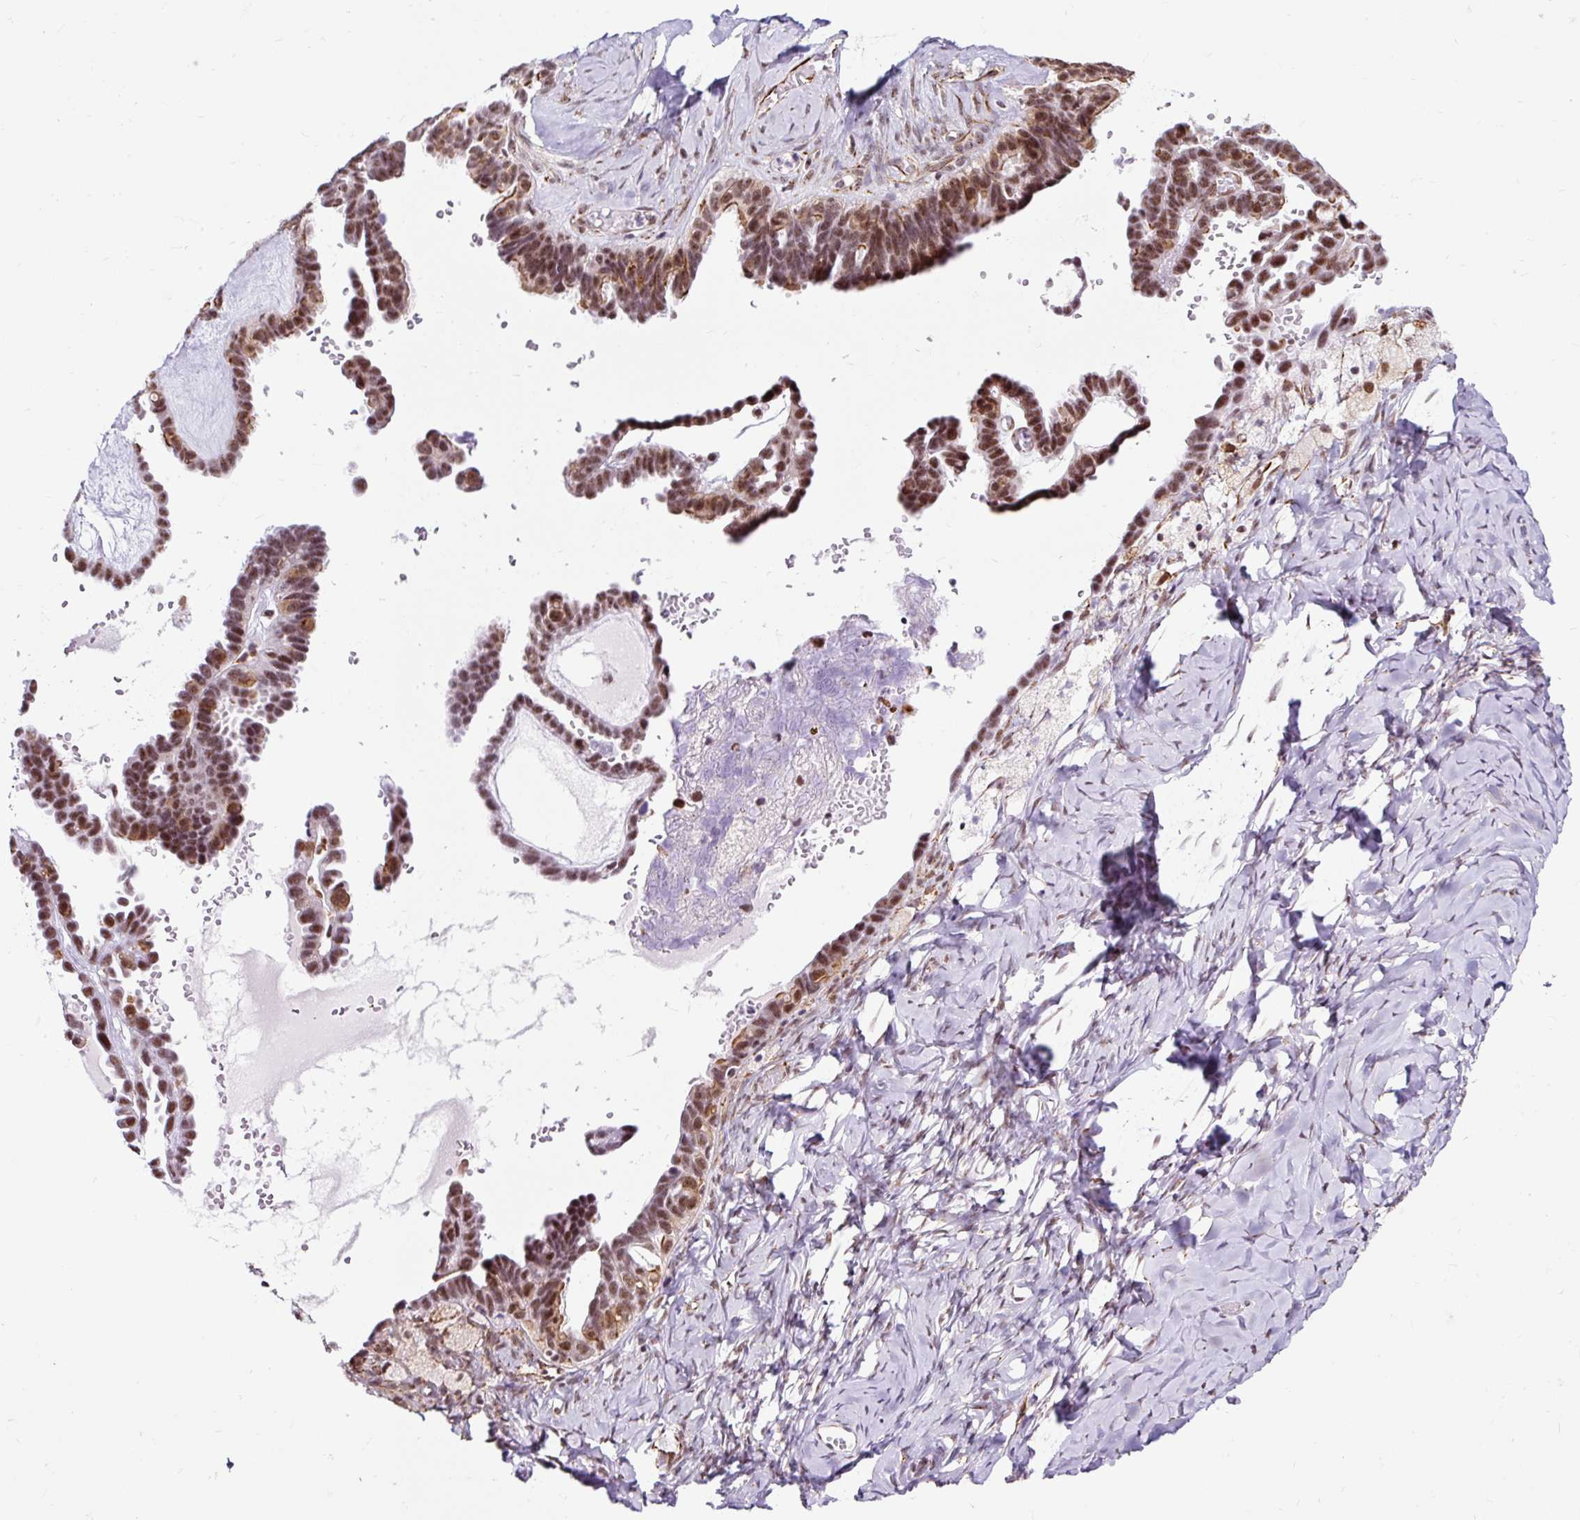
{"staining": {"intensity": "moderate", "quantity": ">75%", "location": "nuclear"}, "tissue": "ovarian cancer", "cell_type": "Tumor cells", "image_type": "cancer", "snomed": [{"axis": "morphology", "description": "Cystadenocarcinoma, serous, NOS"}, {"axis": "topography", "description": "Ovary"}], "caption": "DAB (3,3'-diaminobenzidine) immunohistochemical staining of human ovarian serous cystadenocarcinoma shows moderate nuclear protein positivity in approximately >75% of tumor cells.", "gene": "LUC7L2", "patient": {"sex": "female", "age": 69}}